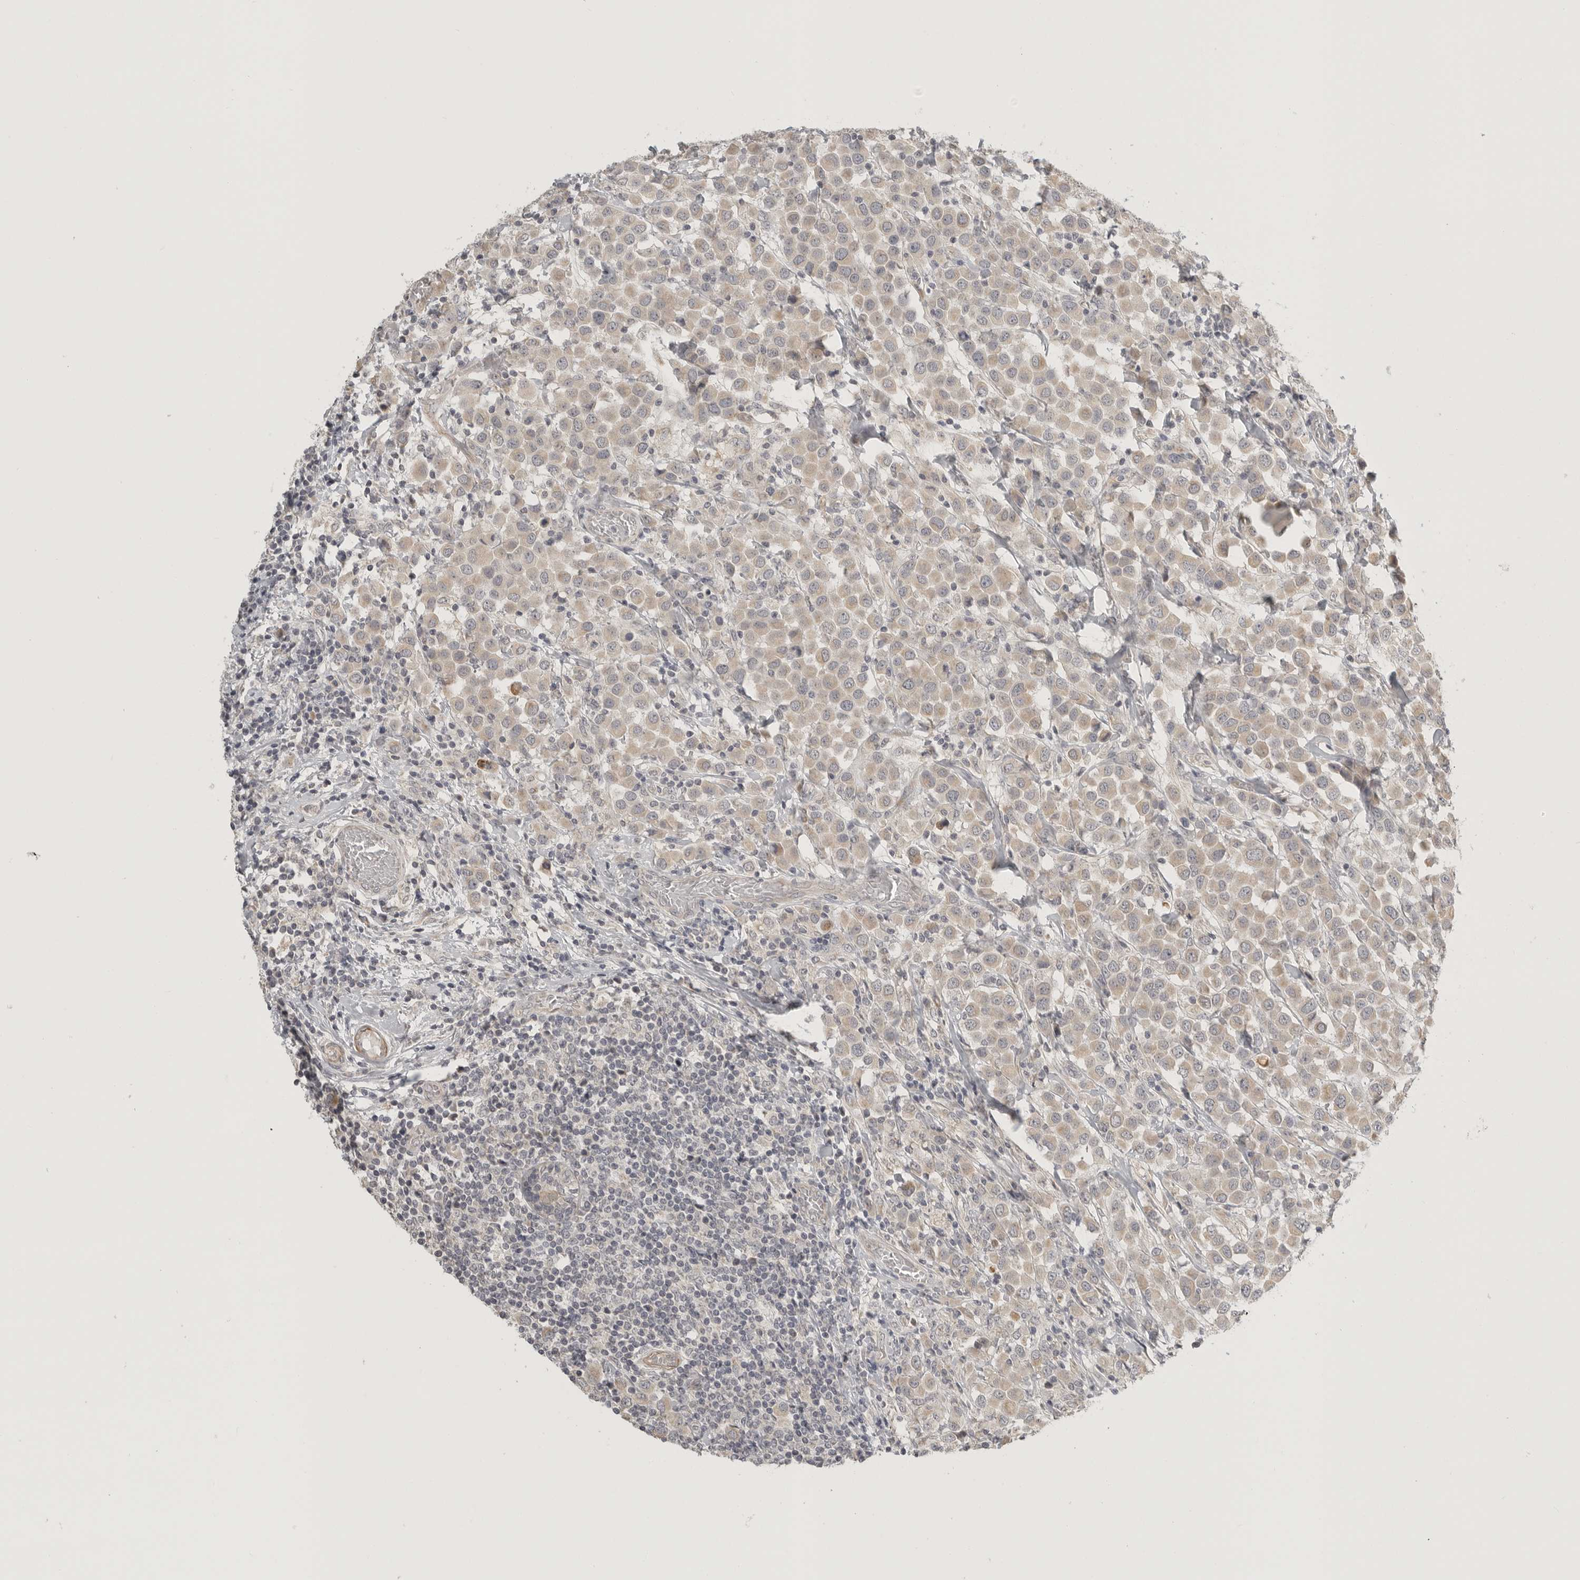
{"staining": {"intensity": "weak", "quantity": "<25%", "location": "cytoplasmic/membranous"}, "tissue": "breast cancer", "cell_type": "Tumor cells", "image_type": "cancer", "snomed": [{"axis": "morphology", "description": "Duct carcinoma"}, {"axis": "topography", "description": "Breast"}], "caption": "This photomicrograph is of breast intraductal carcinoma stained with immunohistochemistry (IHC) to label a protein in brown with the nuclei are counter-stained blue. There is no staining in tumor cells.", "gene": "STAB2", "patient": {"sex": "female", "age": 61}}